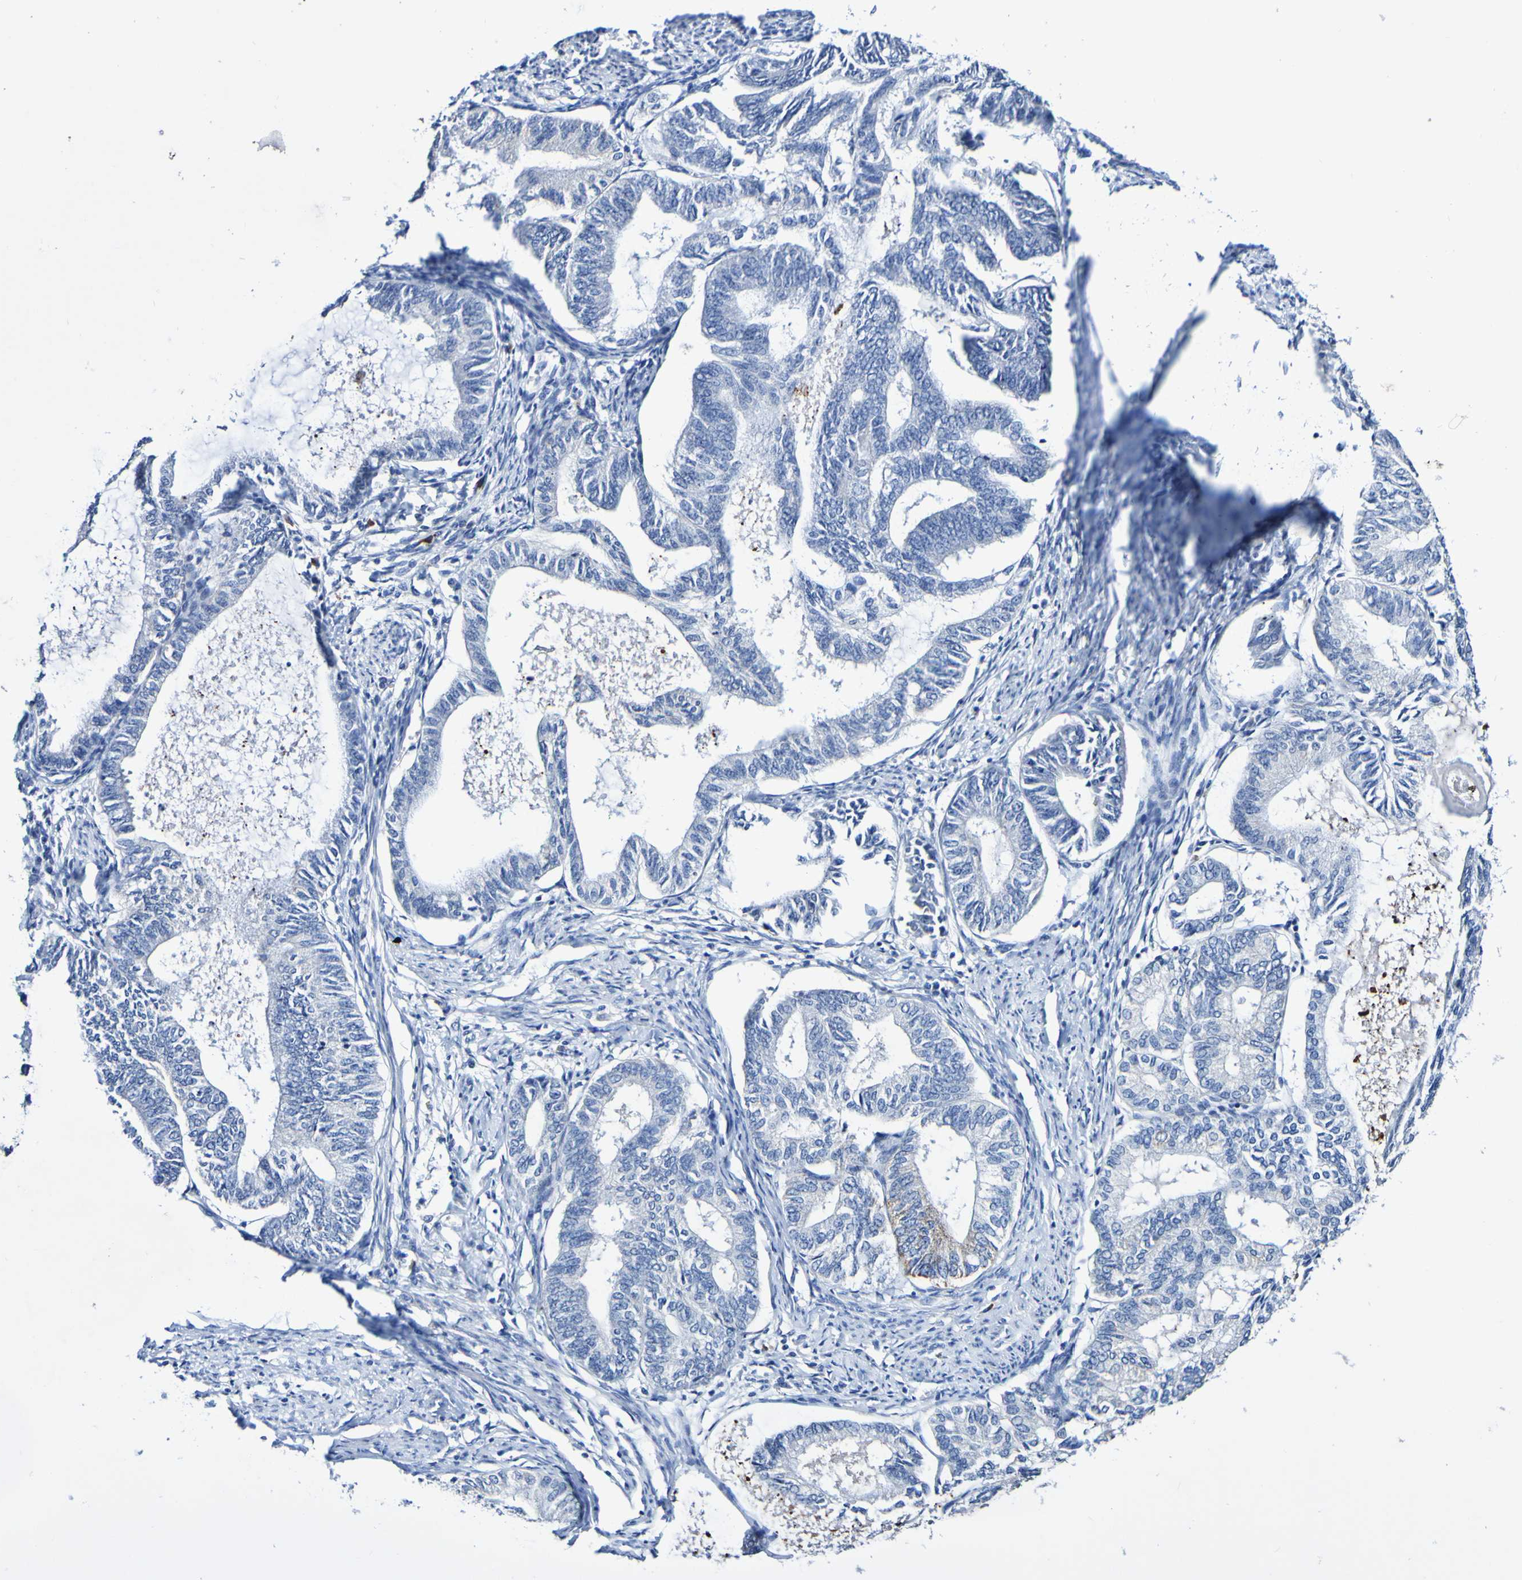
{"staining": {"intensity": "negative", "quantity": "none", "location": "none"}, "tissue": "endometrial cancer", "cell_type": "Tumor cells", "image_type": "cancer", "snomed": [{"axis": "morphology", "description": "Adenocarcinoma, NOS"}, {"axis": "topography", "description": "Endometrium"}], "caption": "Tumor cells are negative for protein expression in human endometrial adenocarcinoma.", "gene": "ACVR1C", "patient": {"sex": "female", "age": 86}}